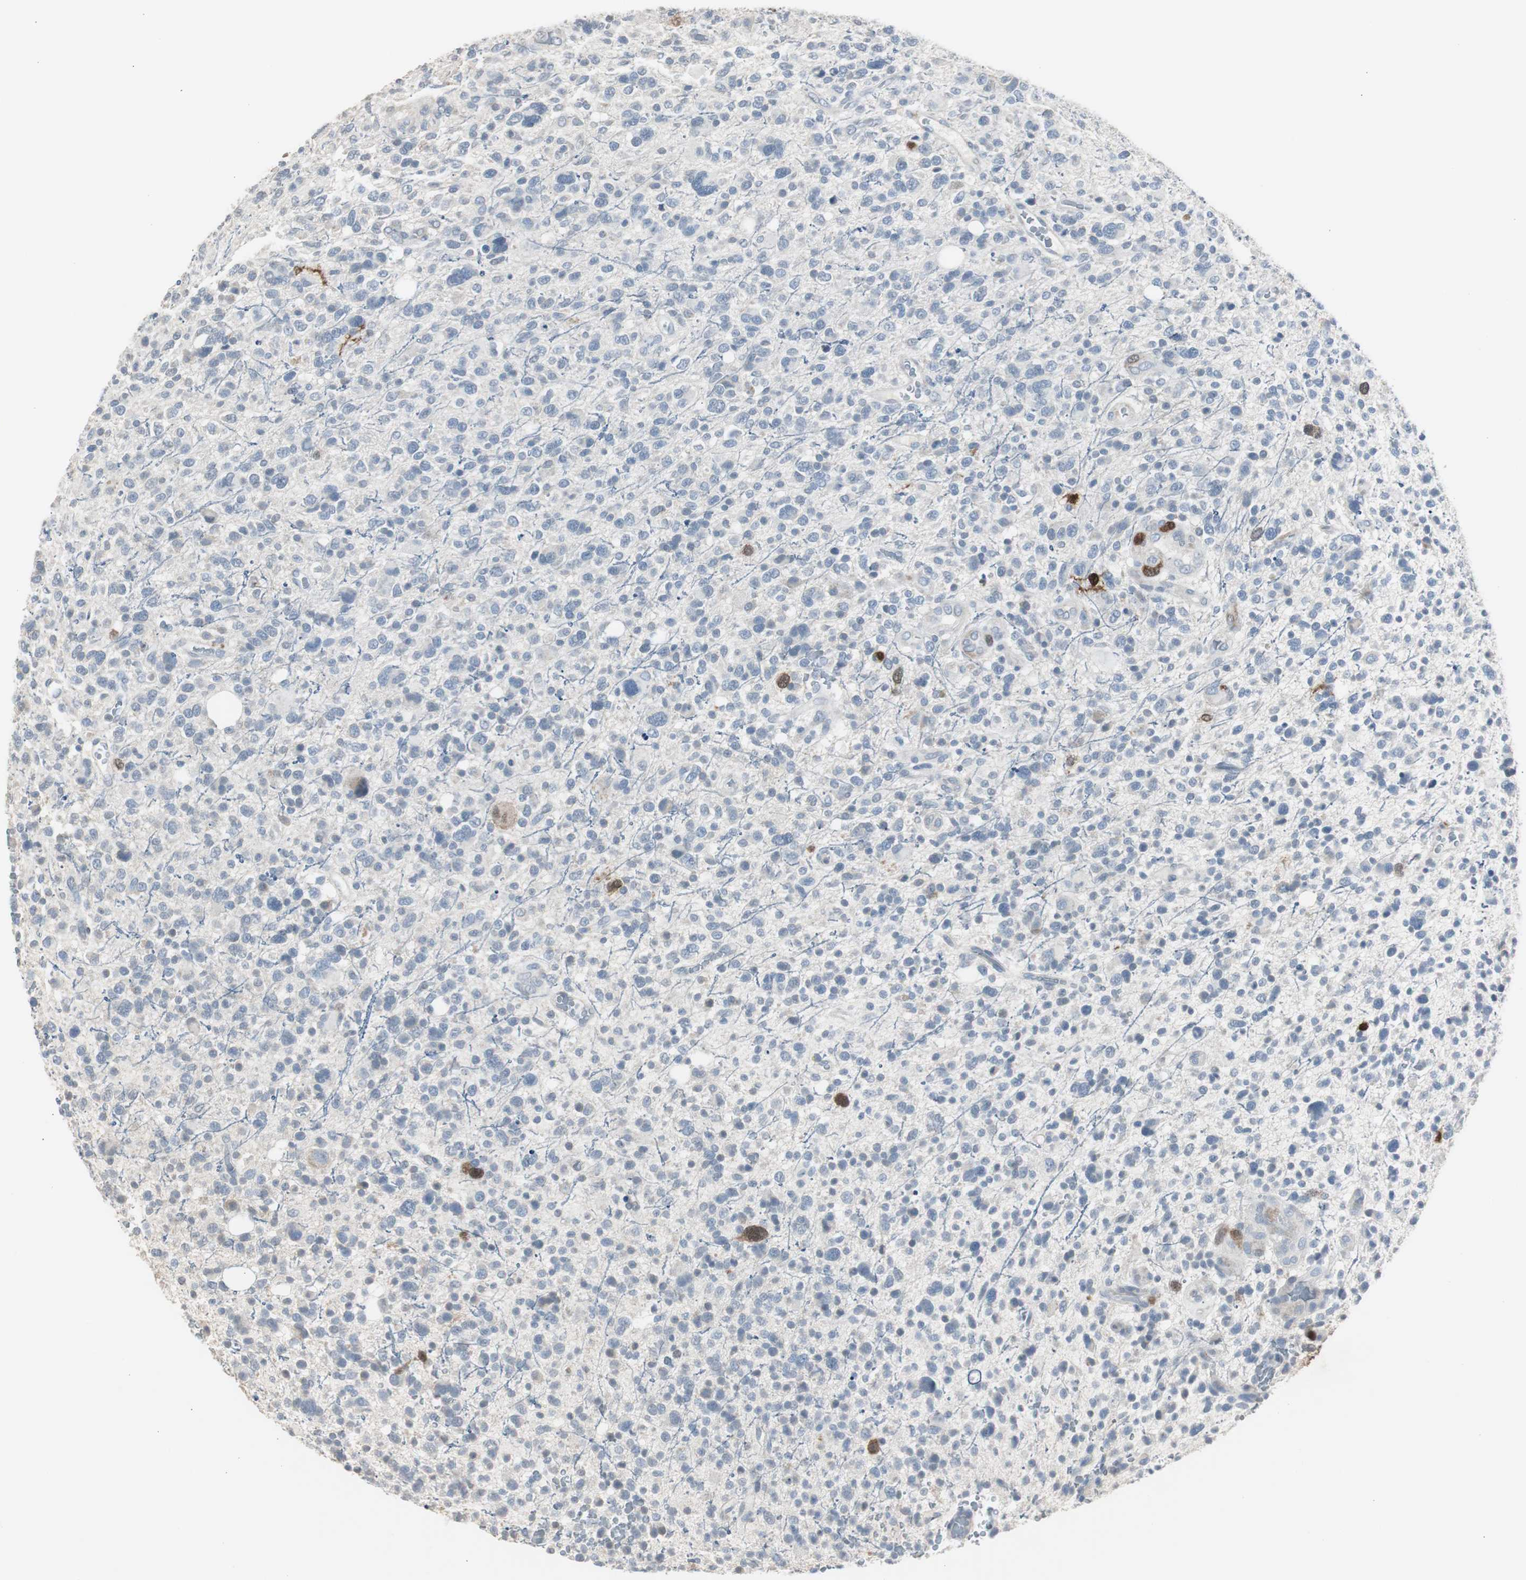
{"staining": {"intensity": "moderate", "quantity": "<25%", "location": "cytoplasmic/membranous"}, "tissue": "glioma", "cell_type": "Tumor cells", "image_type": "cancer", "snomed": [{"axis": "morphology", "description": "Glioma, malignant, High grade"}, {"axis": "topography", "description": "Brain"}], "caption": "Protein analysis of malignant glioma (high-grade) tissue demonstrates moderate cytoplasmic/membranous positivity in approximately <25% of tumor cells. Immunohistochemistry (ihc) stains the protein in brown and the nuclei are stained blue.", "gene": "TK1", "patient": {"sex": "male", "age": 48}}